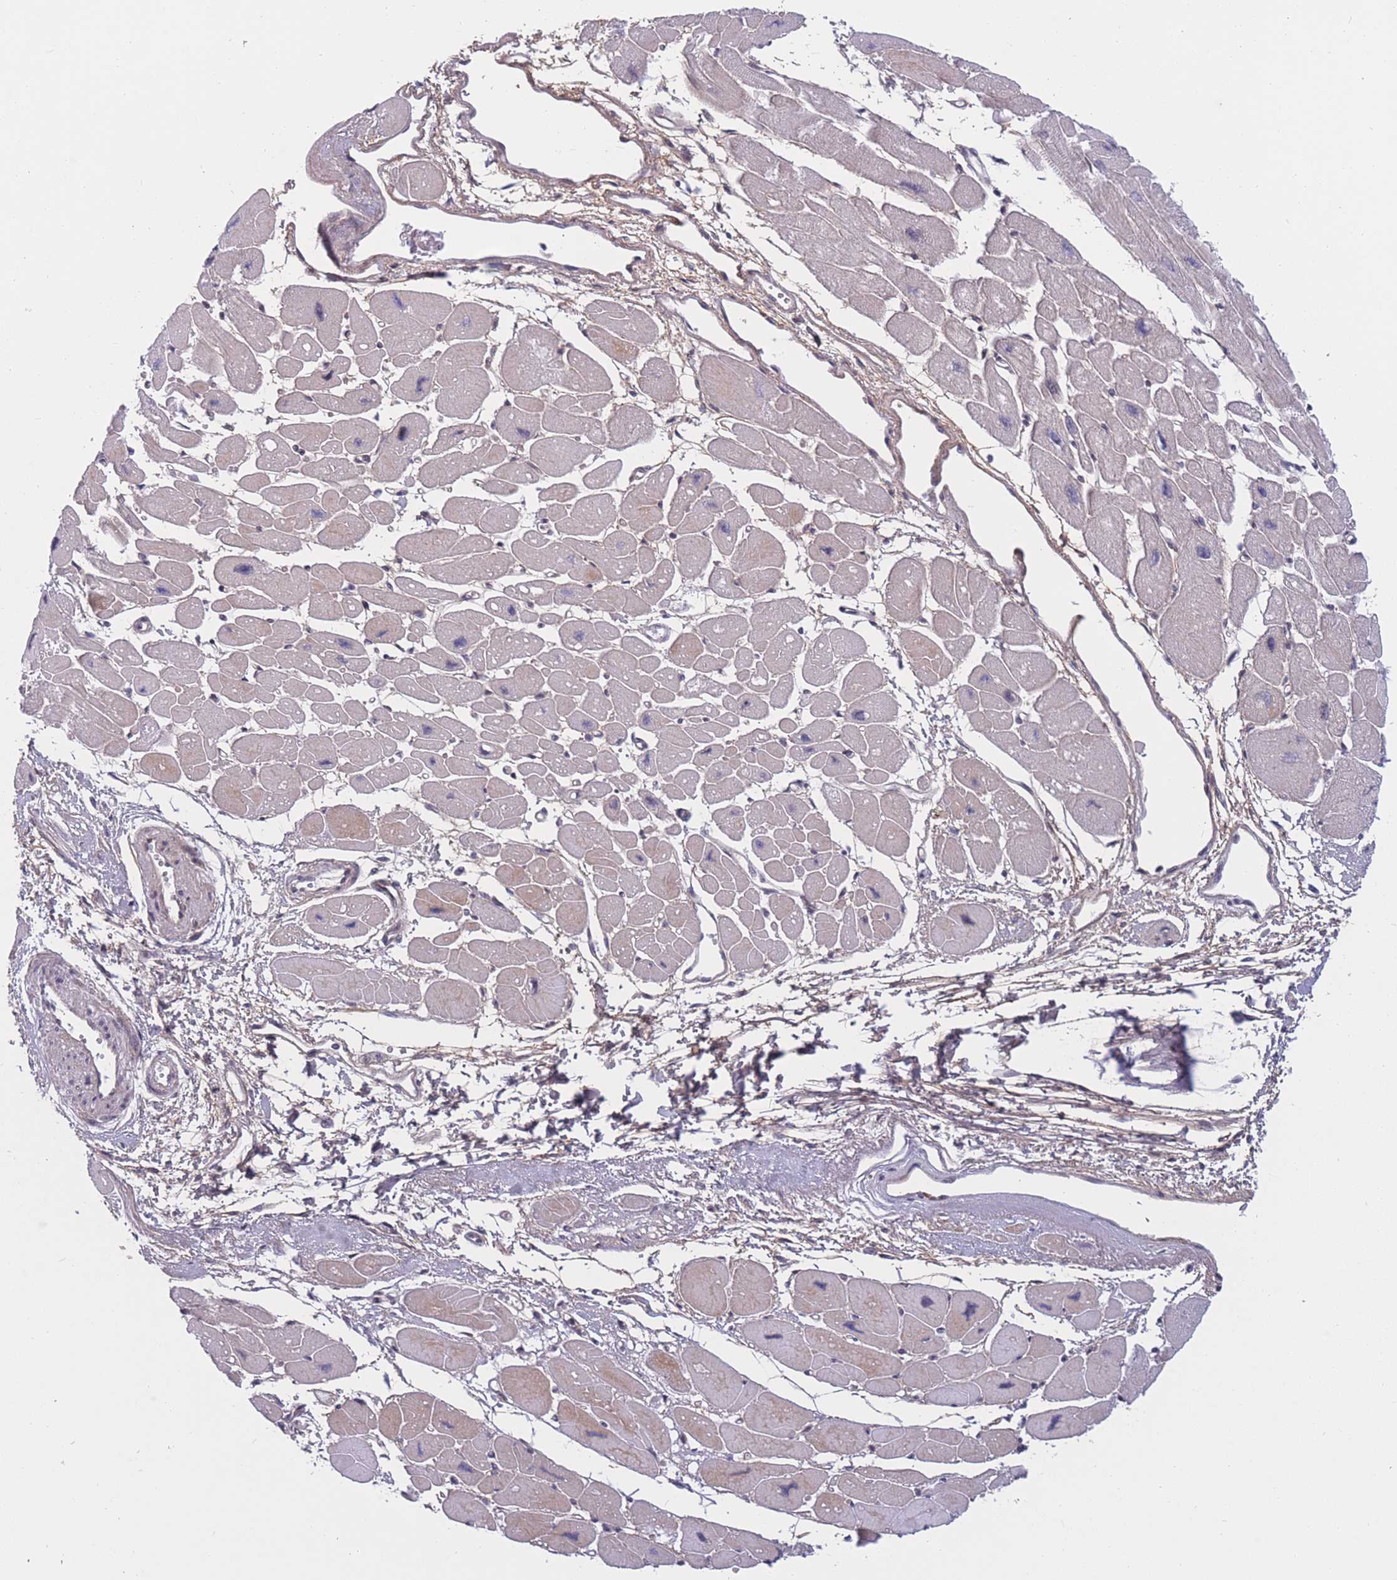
{"staining": {"intensity": "negative", "quantity": "none", "location": "none"}, "tissue": "heart muscle", "cell_type": "Cardiomyocytes", "image_type": "normal", "snomed": [{"axis": "morphology", "description": "Normal tissue, NOS"}, {"axis": "topography", "description": "Heart"}], "caption": "A high-resolution histopathology image shows IHC staining of unremarkable heart muscle, which reveals no significant expression in cardiomyocytes. (Brightfield microscopy of DAB IHC at high magnification).", "gene": "BCL9L", "patient": {"sex": "female", "age": 54}}